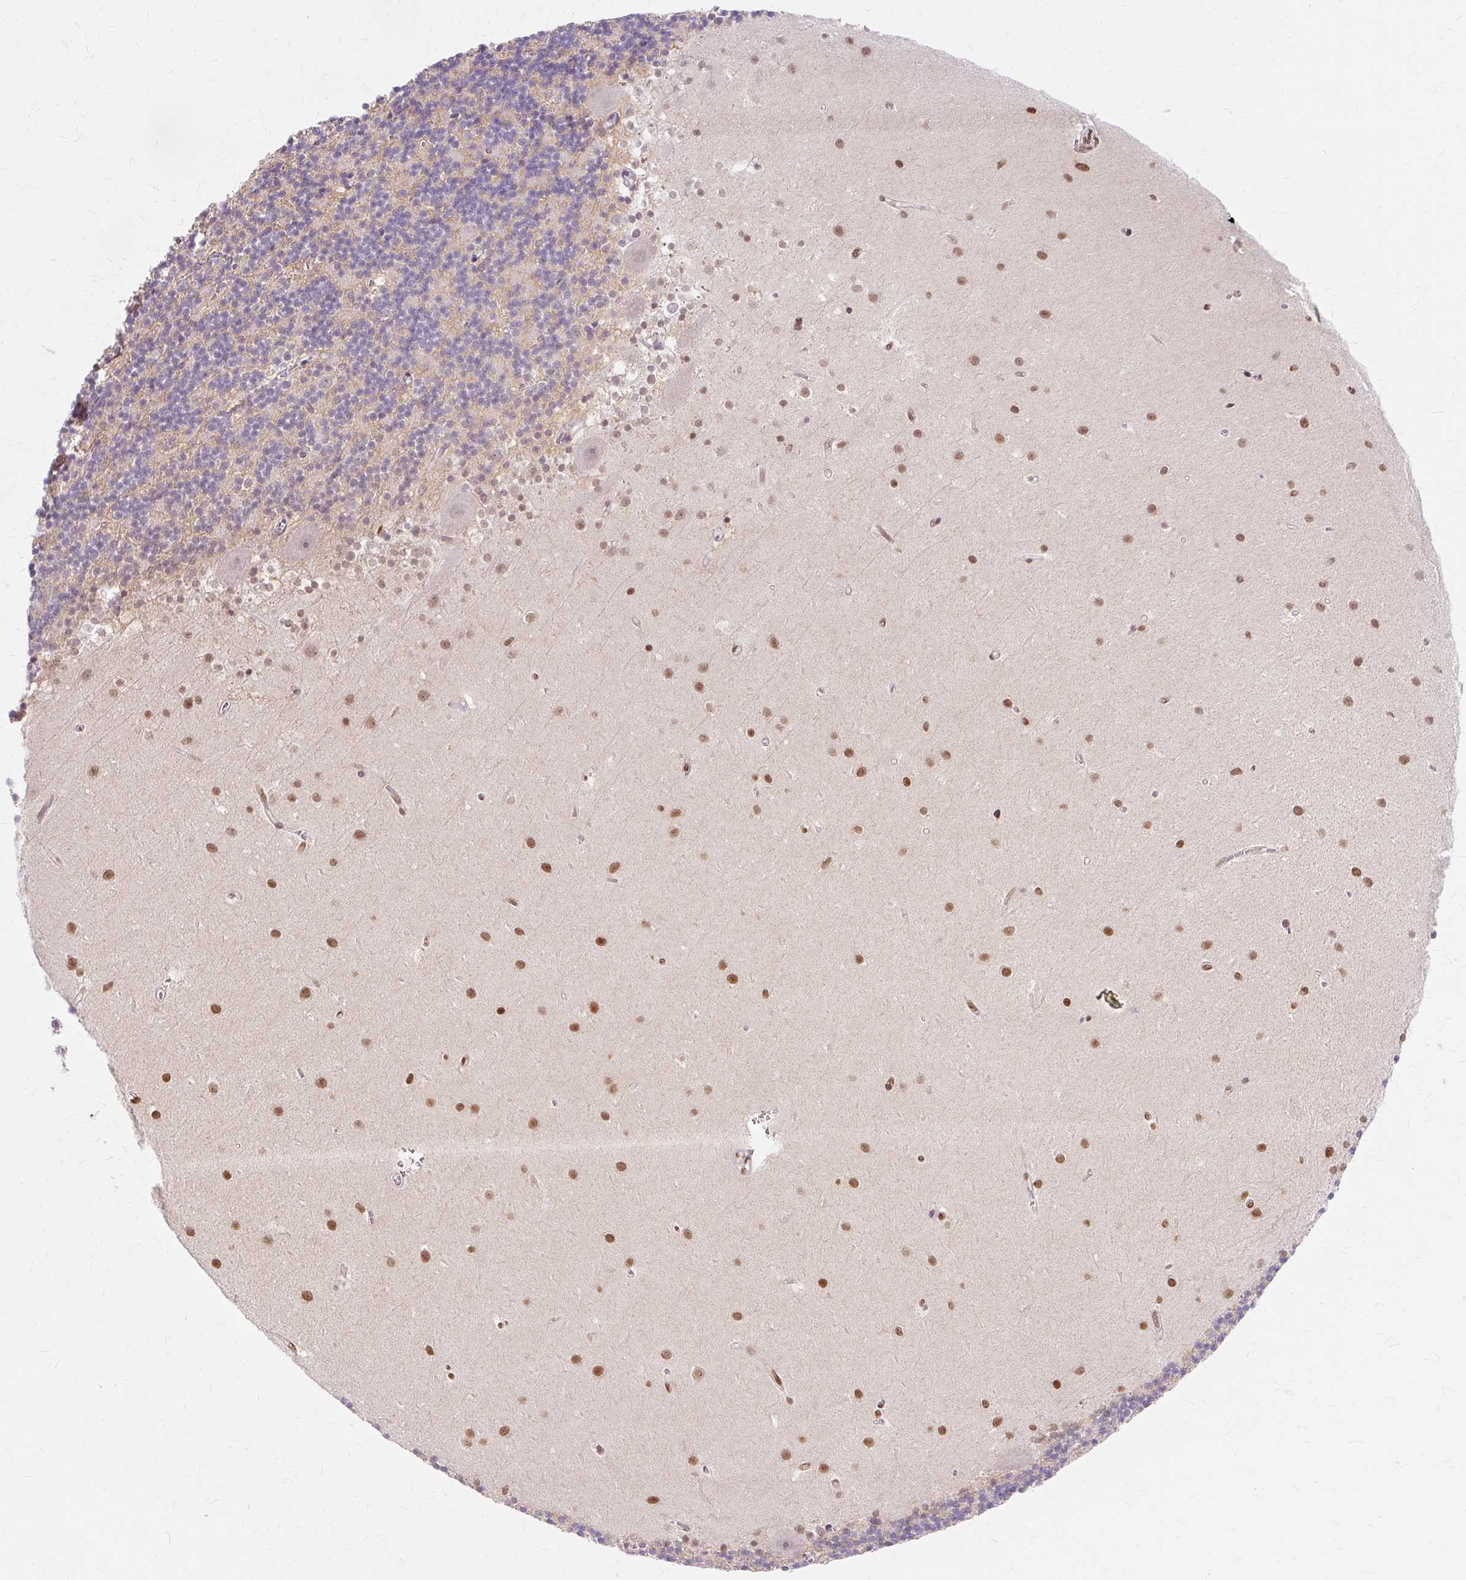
{"staining": {"intensity": "weak", "quantity": "25%-75%", "location": "cytoplasmic/membranous"}, "tissue": "cerebellum", "cell_type": "Cells in granular layer", "image_type": "normal", "snomed": [{"axis": "morphology", "description": "Normal tissue, NOS"}, {"axis": "topography", "description": "Cerebellum"}], "caption": "Immunohistochemical staining of normal human cerebellum demonstrates 25%-75% levels of weak cytoplasmic/membranous protein staining in approximately 25%-75% of cells in granular layer.", "gene": "ZNF35", "patient": {"sex": "male", "age": 54}}